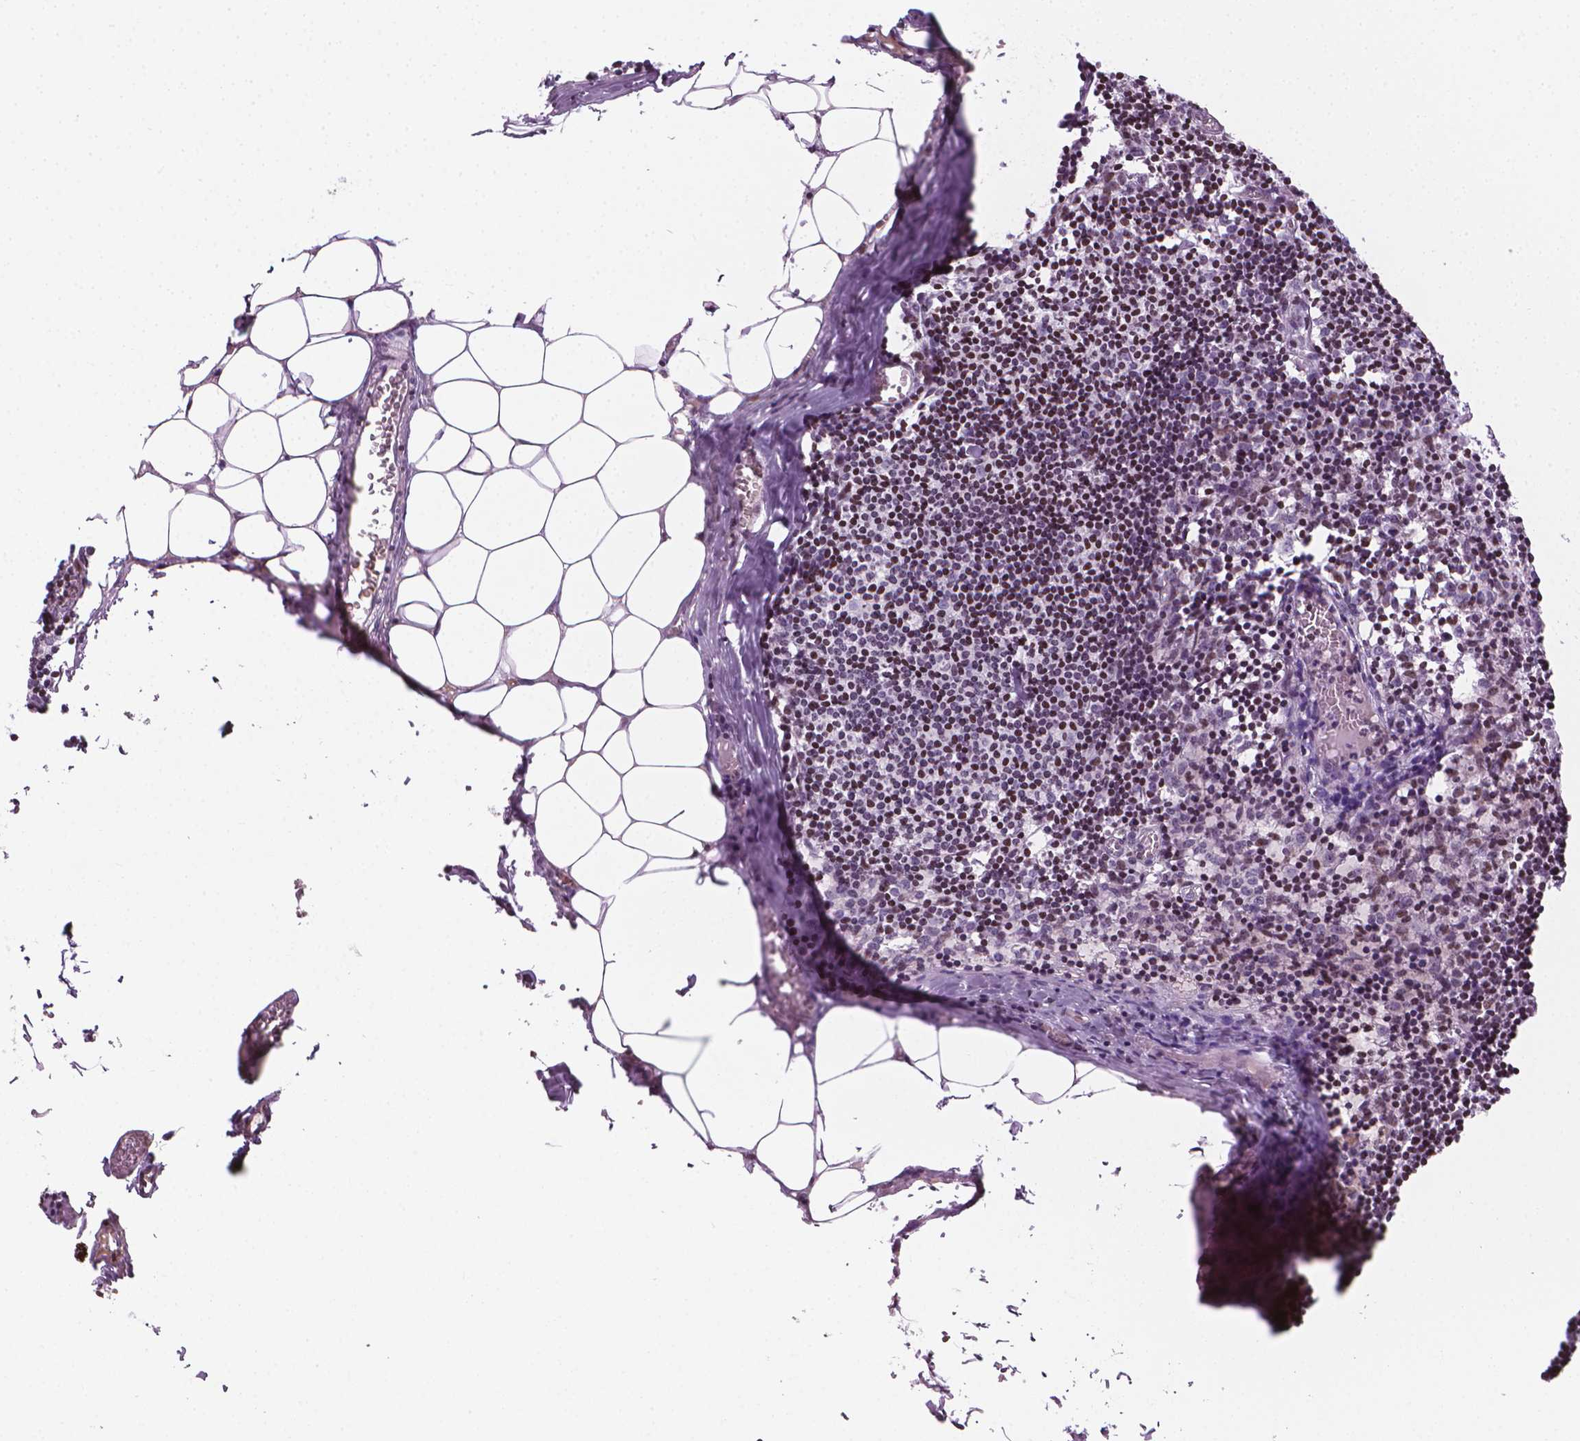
{"staining": {"intensity": "moderate", "quantity": "<25%", "location": "nuclear"}, "tissue": "lymph node", "cell_type": "Germinal center cells", "image_type": "normal", "snomed": [{"axis": "morphology", "description": "Normal tissue, NOS"}, {"axis": "topography", "description": "Lymph node"}], "caption": "This micrograph demonstrates immunohistochemistry (IHC) staining of normal lymph node, with low moderate nuclear staining in about <25% of germinal center cells.", "gene": "PIP4K2A", "patient": {"sex": "female", "age": 52}}